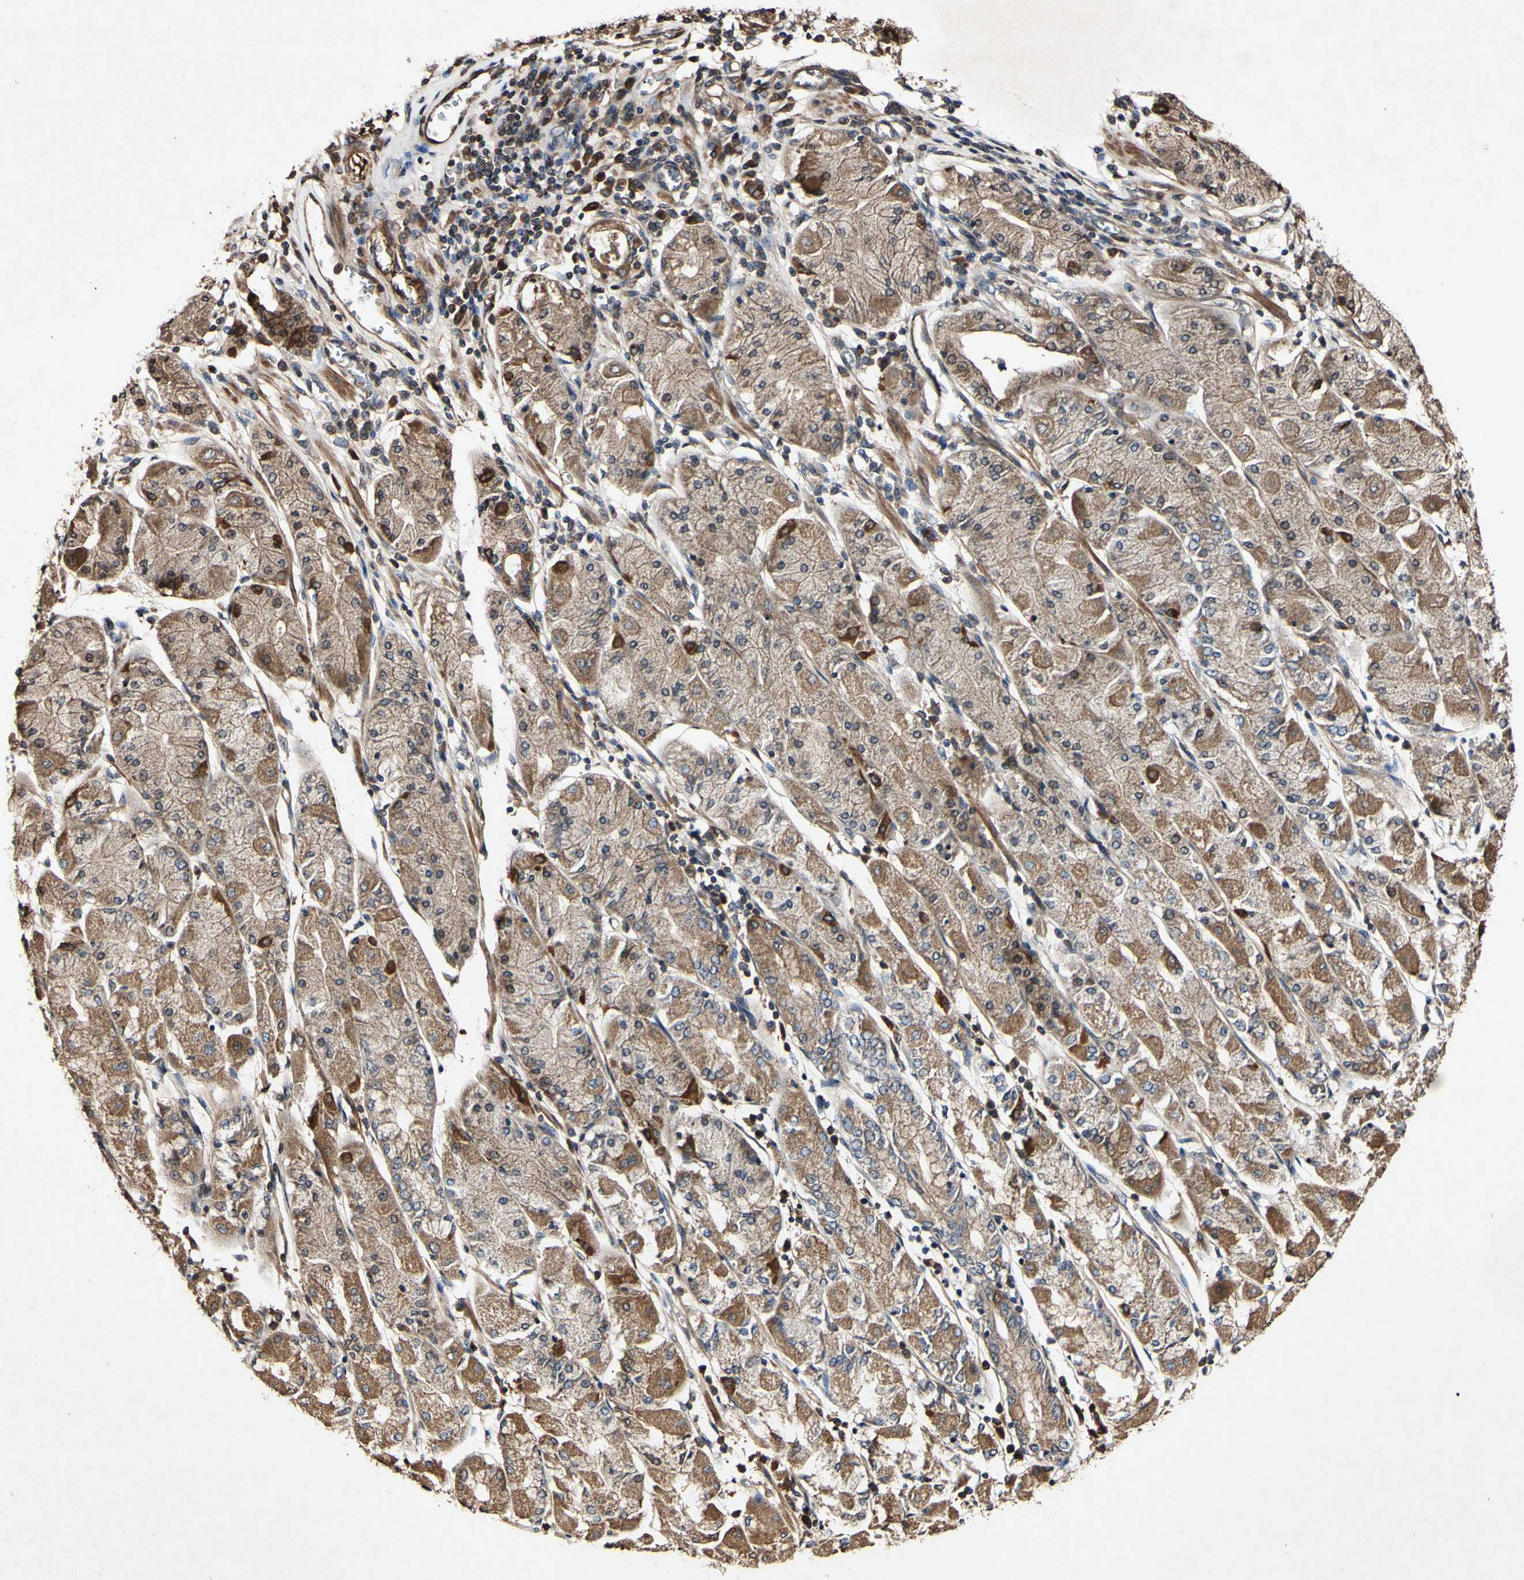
{"staining": {"intensity": "moderate", "quantity": ">75%", "location": "cytoplasmic/membranous"}, "tissue": "stomach cancer", "cell_type": "Tumor cells", "image_type": "cancer", "snomed": [{"axis": "morphology", "description": "Normal tissue, NOS"}, {"axis": "morphology", "description": "Adenocarcinoma, NOS"}, {"axis": "topography", "description": "Stomach, upper"}, {"axis": "topography", "description": "Stomach"}], "caption": "An image showing moderate cytoplasmic/membranous expression in about >75% of tumor cells in stomach cancer, as visualized by brown immunohistochemical staining.", "gene": "PLAT", "patient": {"sex": "male", "age": 59}}